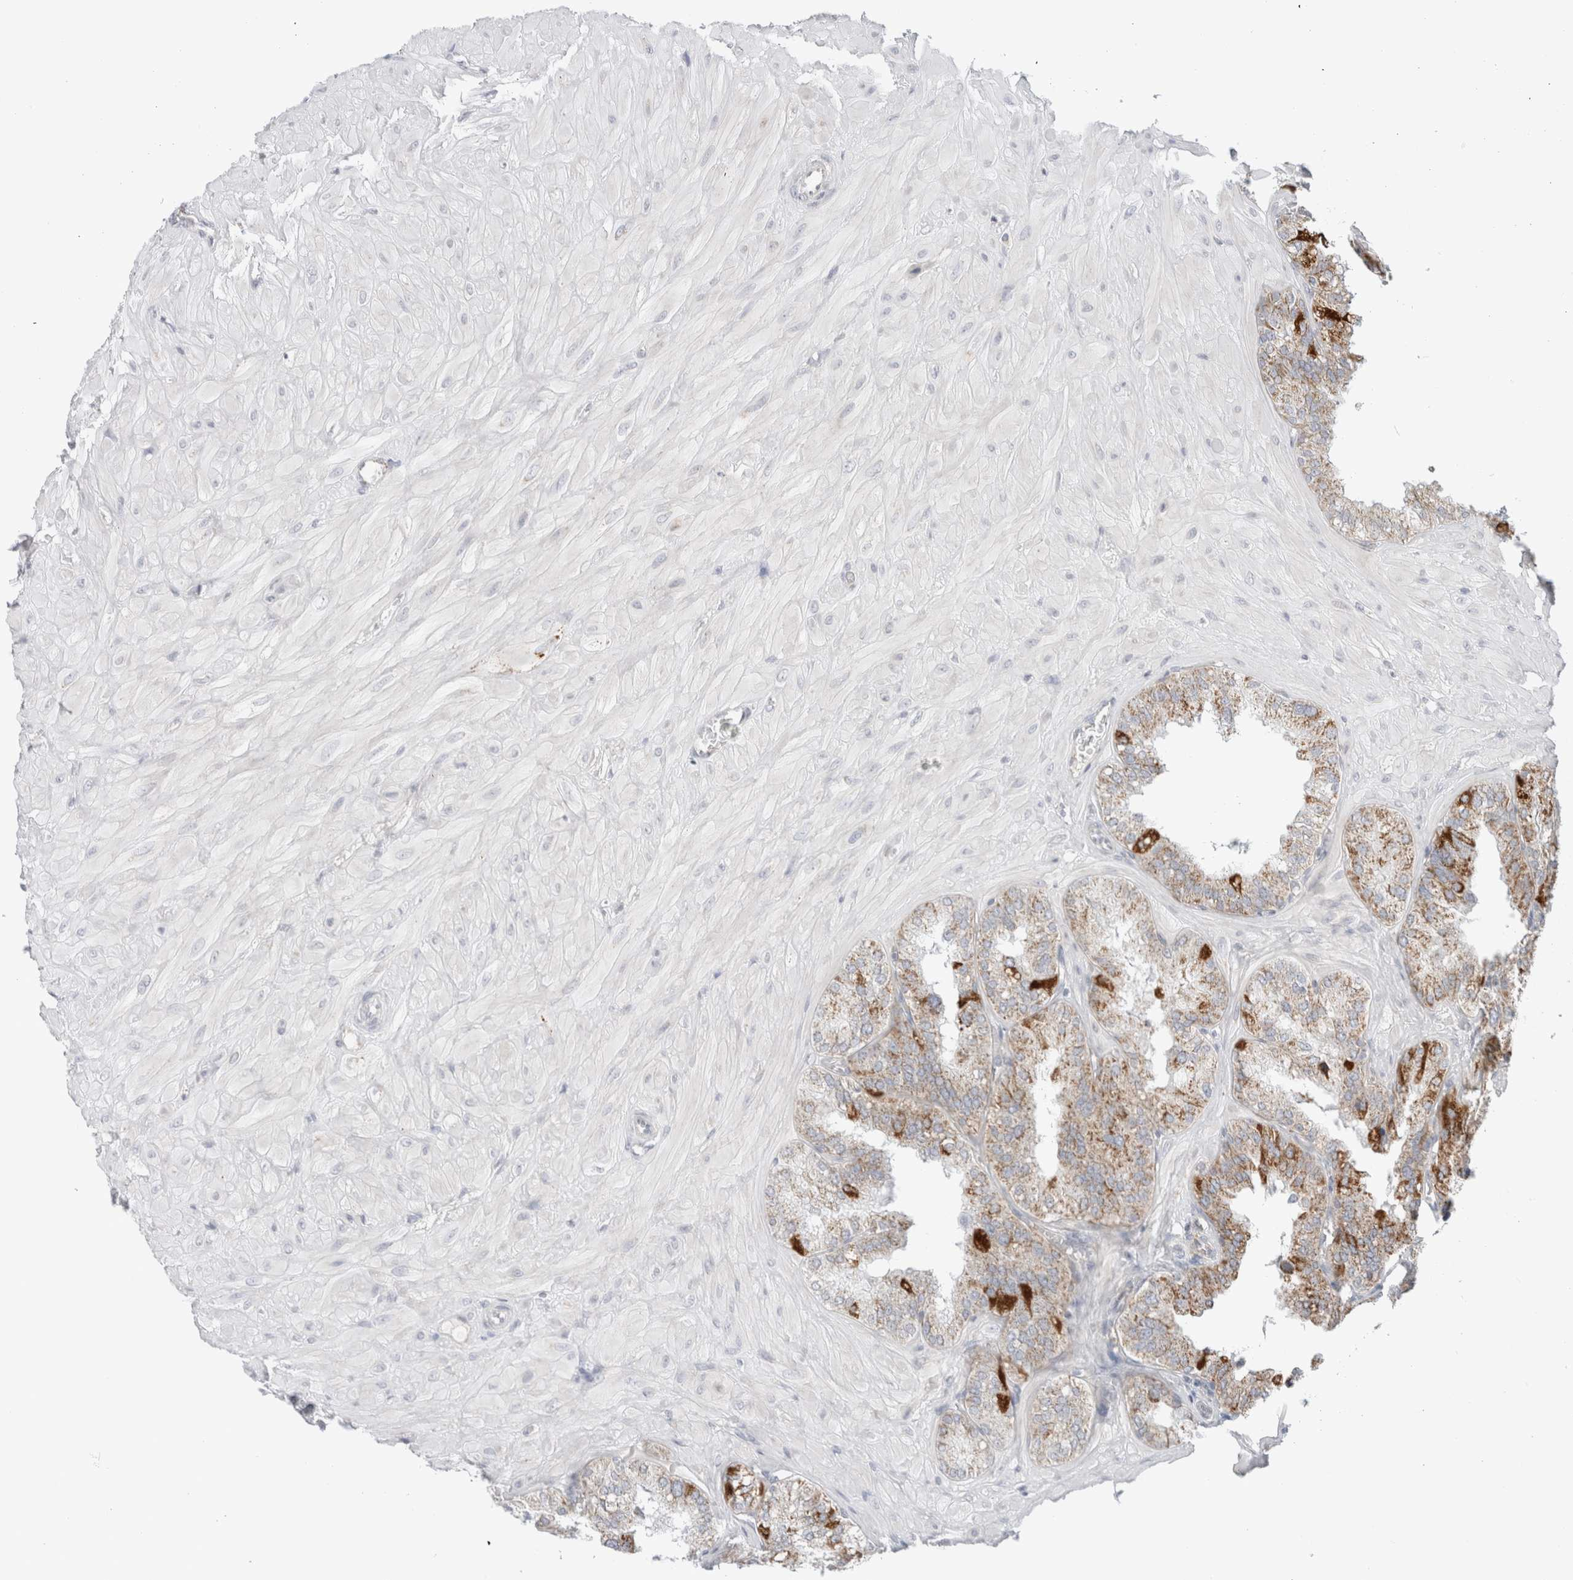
{"staining": {"intensity": "moderate", "quantity": "25%-75%", "location": "cytoplasmic/membranous"}, "tissue": "seminal vesicle", "cell_type": "Glandular cells", "image_type": "normal", "snomed": [{"axis": "morphology", "description": "Normal tissue, NOS"}, {"axis": "topography", "description": "Prostate"}, {"axis": "topography", "description": "Seminal veicle"}], "caption": "Benign seminal vesicle displays moderate cytoplasmic/membranous positivity in about 25%-75% of glandular cells.", "gene": "FAHD1", "patient": {"sex": "male", "age": 51}}